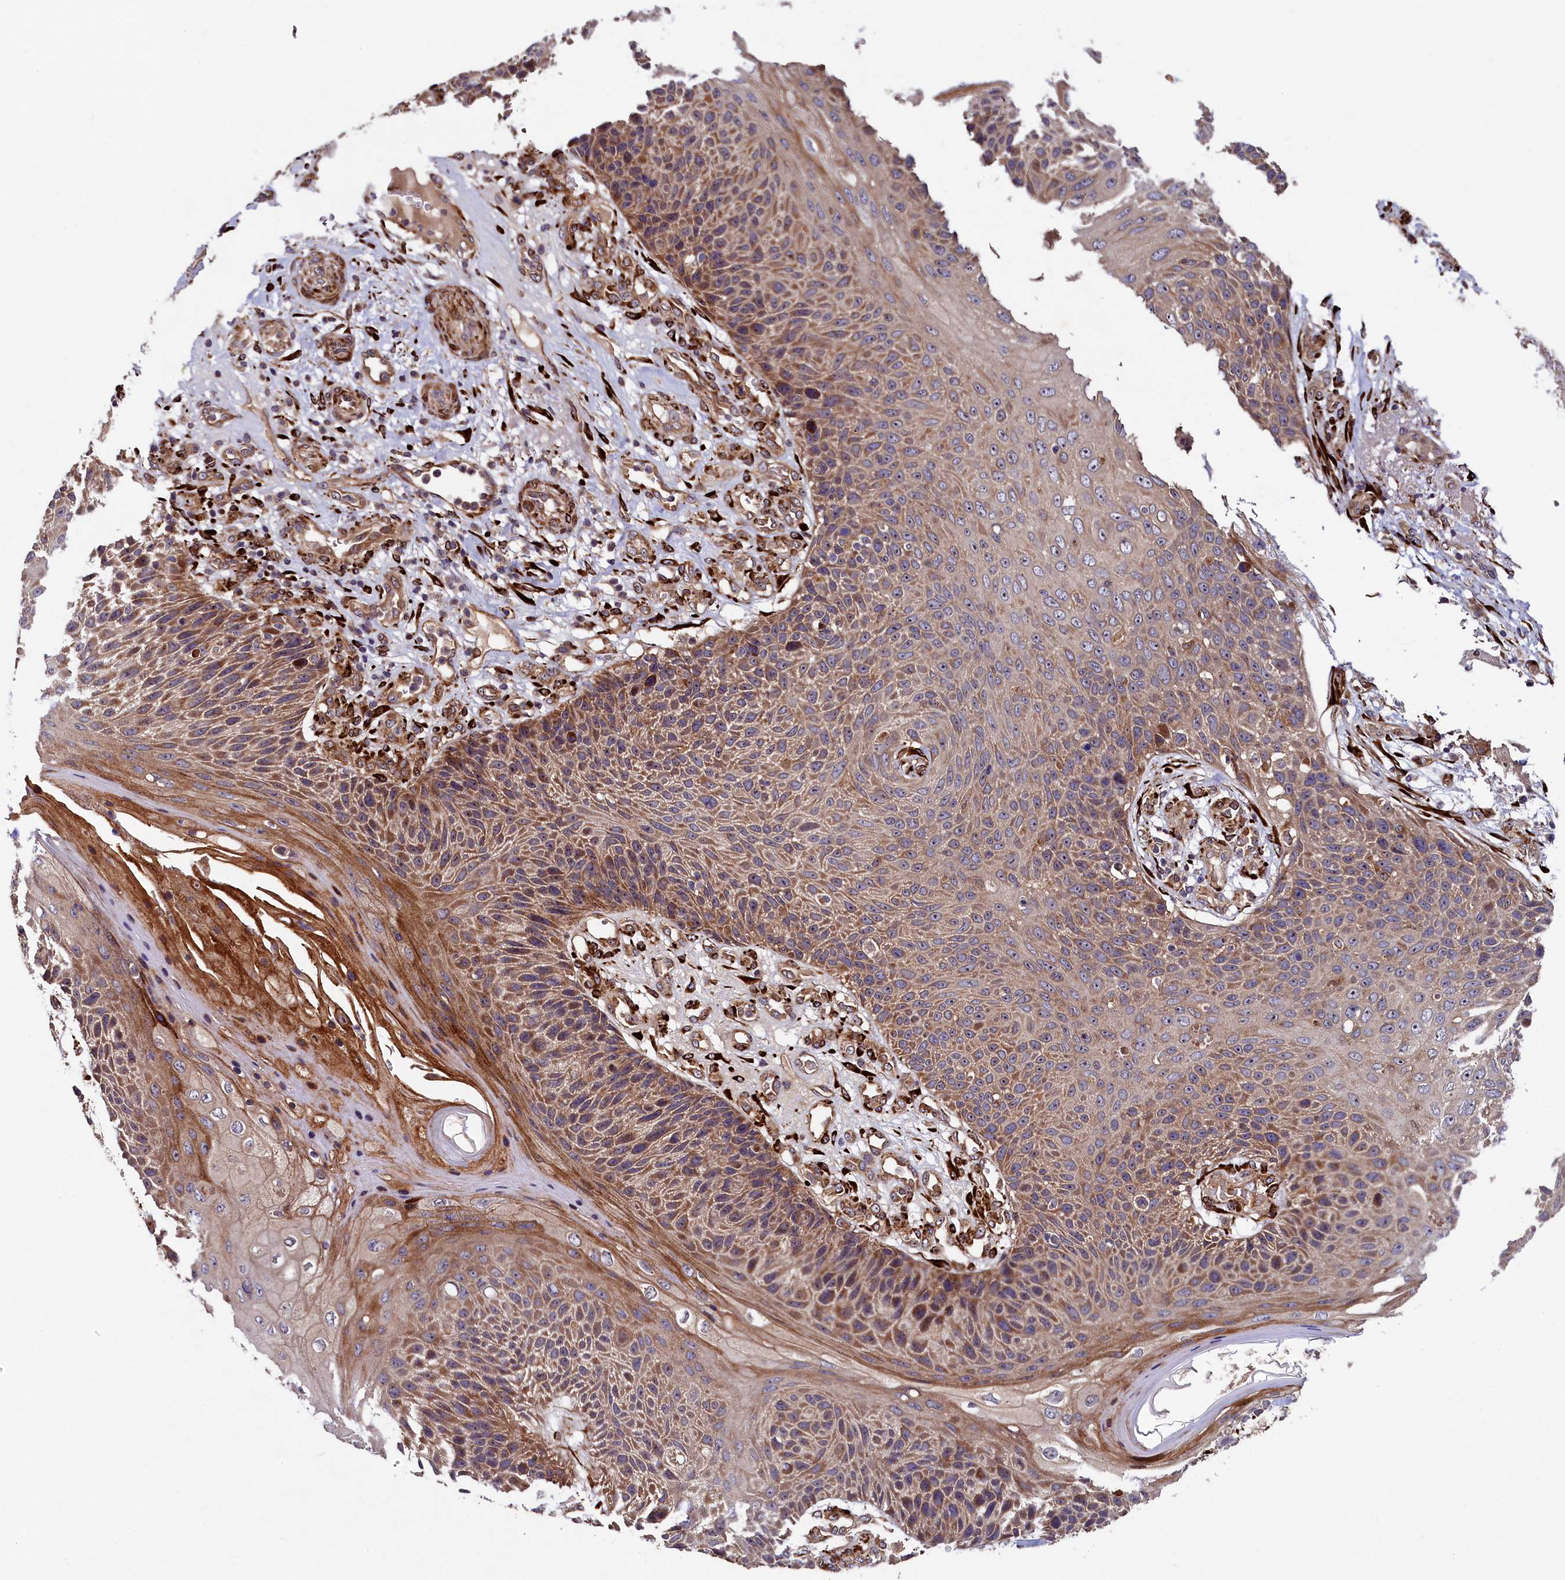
{"staining": {"intensity": "moderate", "quantity": ">75%", "location": "cytoplasmic/membranous"}, "tissue": "skin cancer", "cell_type": "Tumor cells", "image_type": "cancer", "snomed": [{"axis": "morphology", "description": "Squamous cell carcinoma, NOS"}, {"axis": "topography", "description": "Skin"}], "caption": "Skin squamous cell carcinoma was stained to show a protein in brown. There is medium levels of moderate cytoplasmic/membranous positivity in about >75% of tumor cells.", "gene": "ARRDC4", "patient": {"sex": "female", "age": 88}}